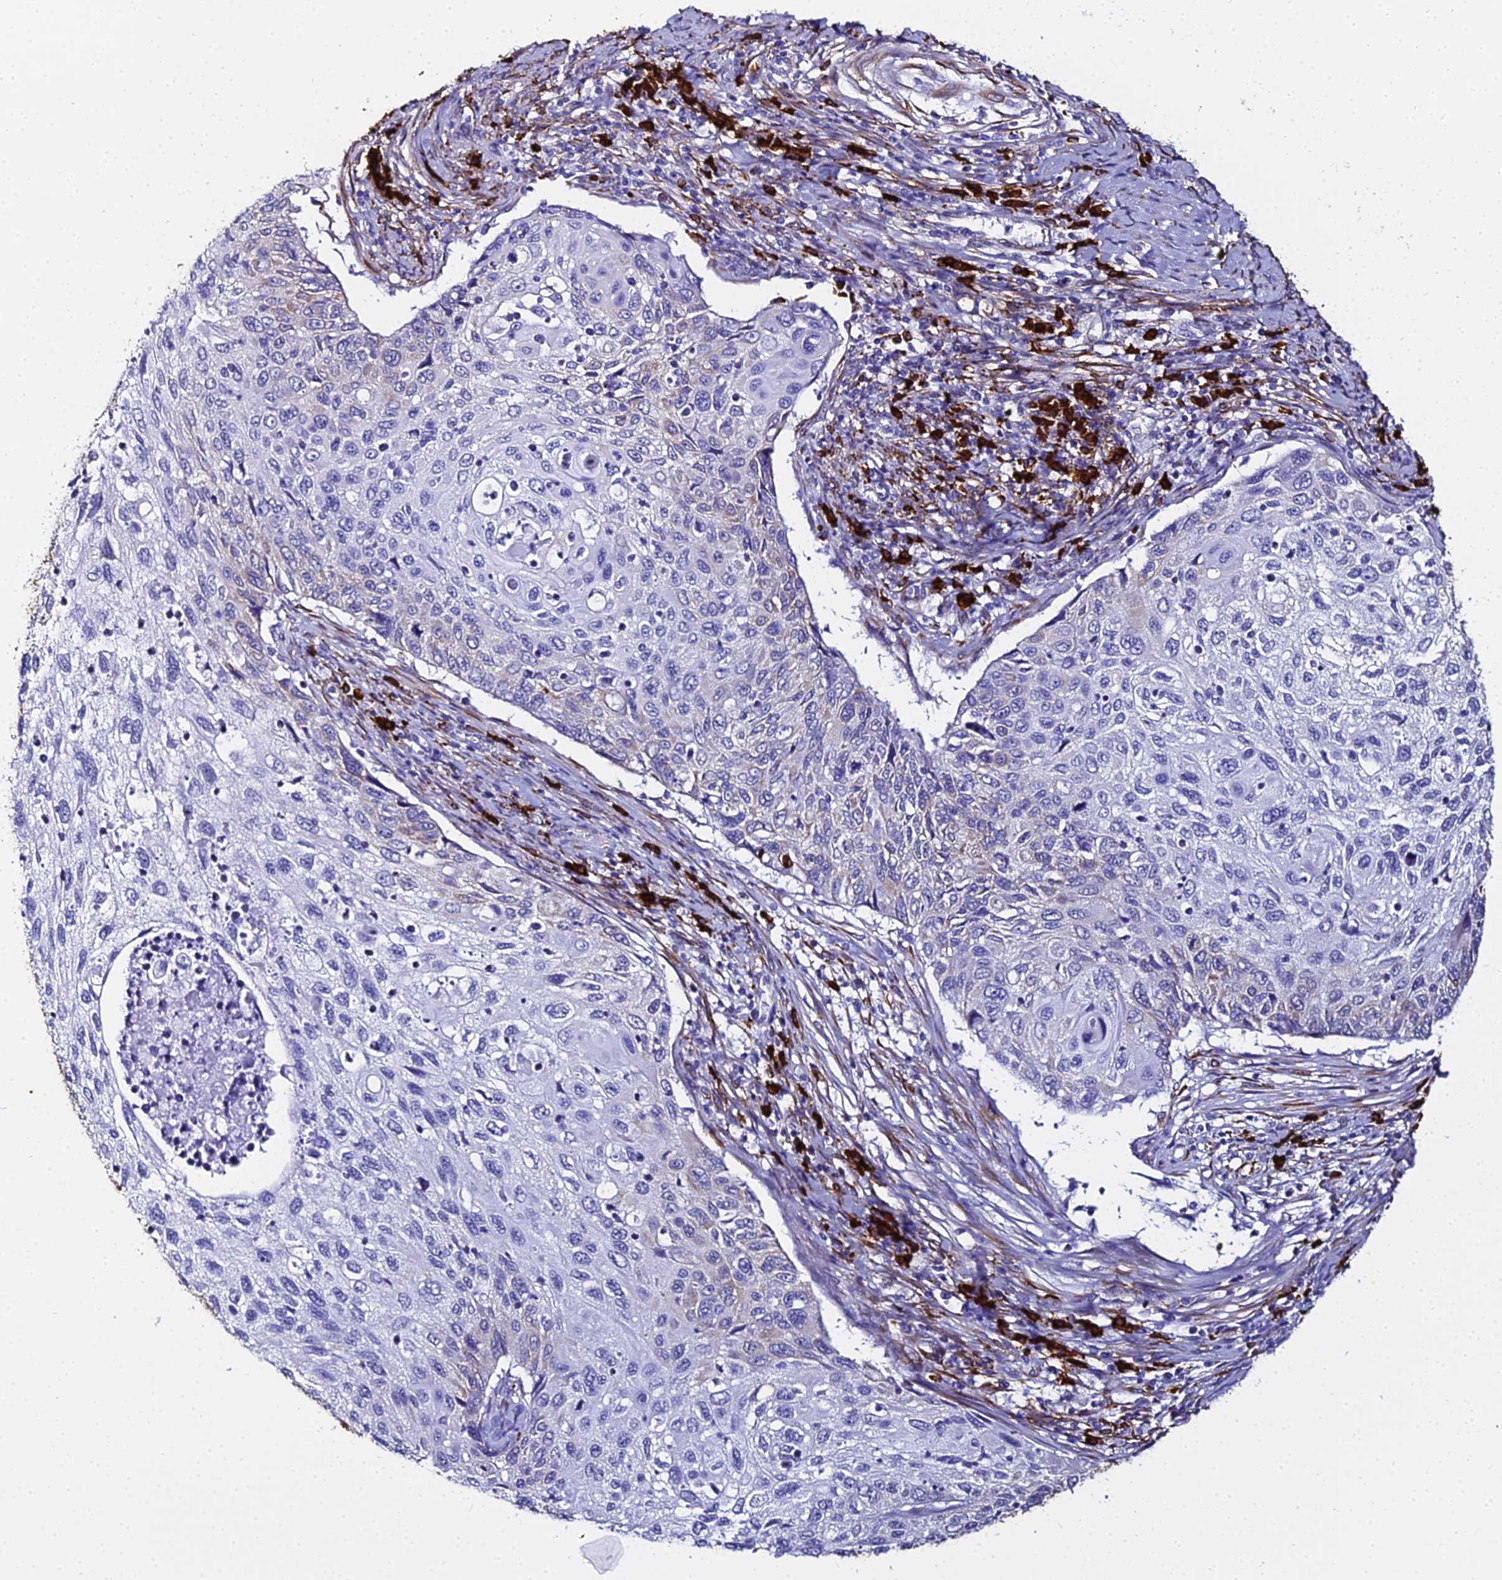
{"staining": {"intensity": "negative", "quantity": "none", "location": "none"}, "tissue": "cervical cancer", "cell_type": "Tumor cells", "image_type": "cancer", "snomed": [{"axis": "morphology", "description": "Squamous cell carcinoma, NOS"}, {"axis": "topography", "description": "Cervix"}], "caption": "Immunohistochemistry (IHC) photomicrograph of neoplastic tissue: cervical cancer (squamous cell carcinoma) stained with DAB shows no significant protein positivity in tumor cells.", "gene": "TXNDC5", "patient": {"sex": "female", "age": 70}}